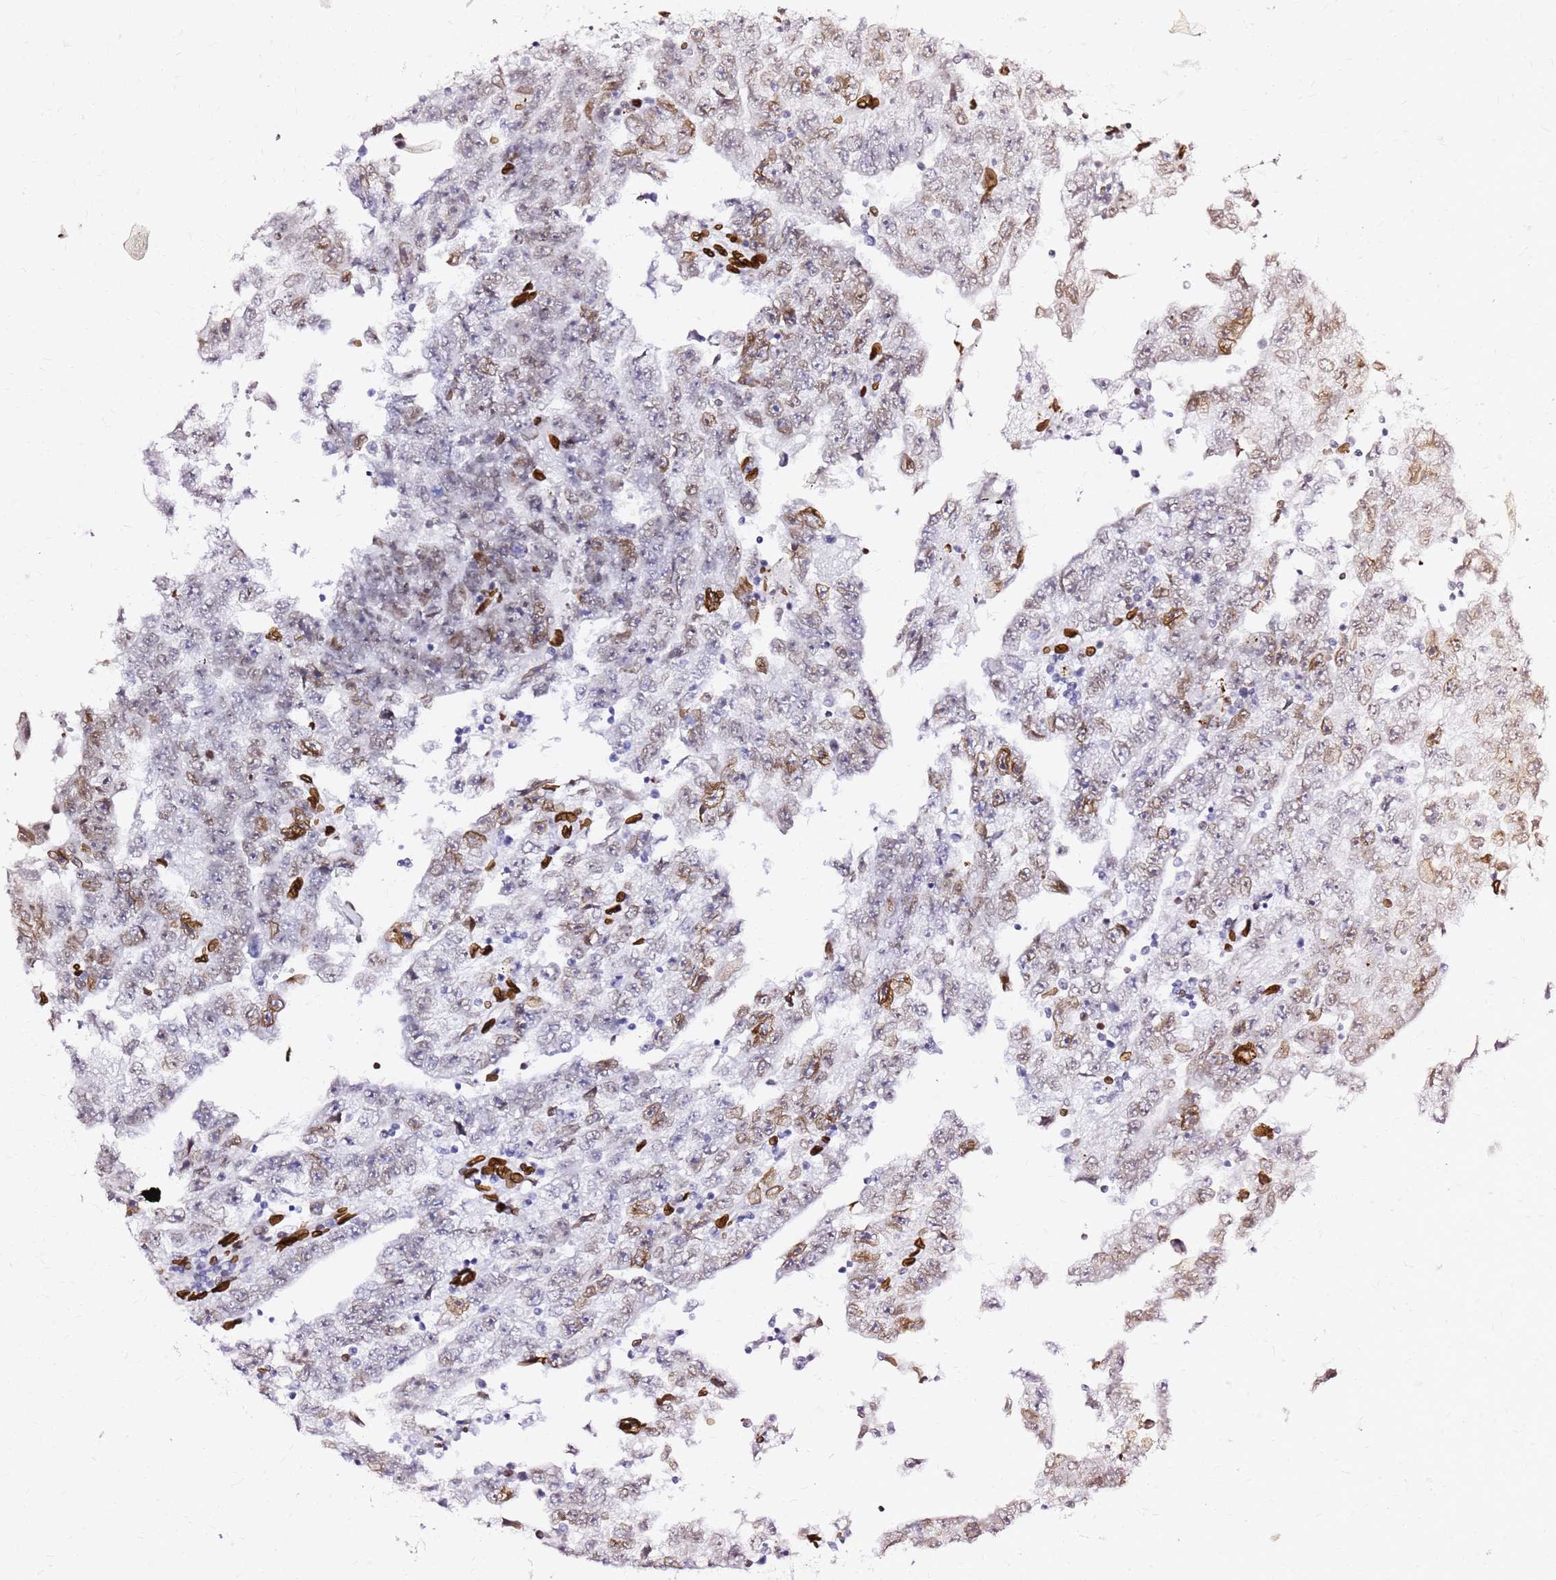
{"staining": {"intensity": "moderate", "quantity": "<25%", "location": "cytoplasmic/membranous,nuclear"}, "tissue": "testis cancer", "cell_type": "Tumor cells", "image_type": "cancer", "snomed": [{"axis": "morphology", "description": "Carcinoma, Embryonal, NOS"}, {"axis": "topography", "description": "Testis"}], "caption": "A brown stain labels moderate cytoplasmic/membranous and nuclear staining of a protein in embryonal carcinoma (testis) tumor cells.", "gene": "C6orf141", "patient": {"sex": "male", "age": 25}}